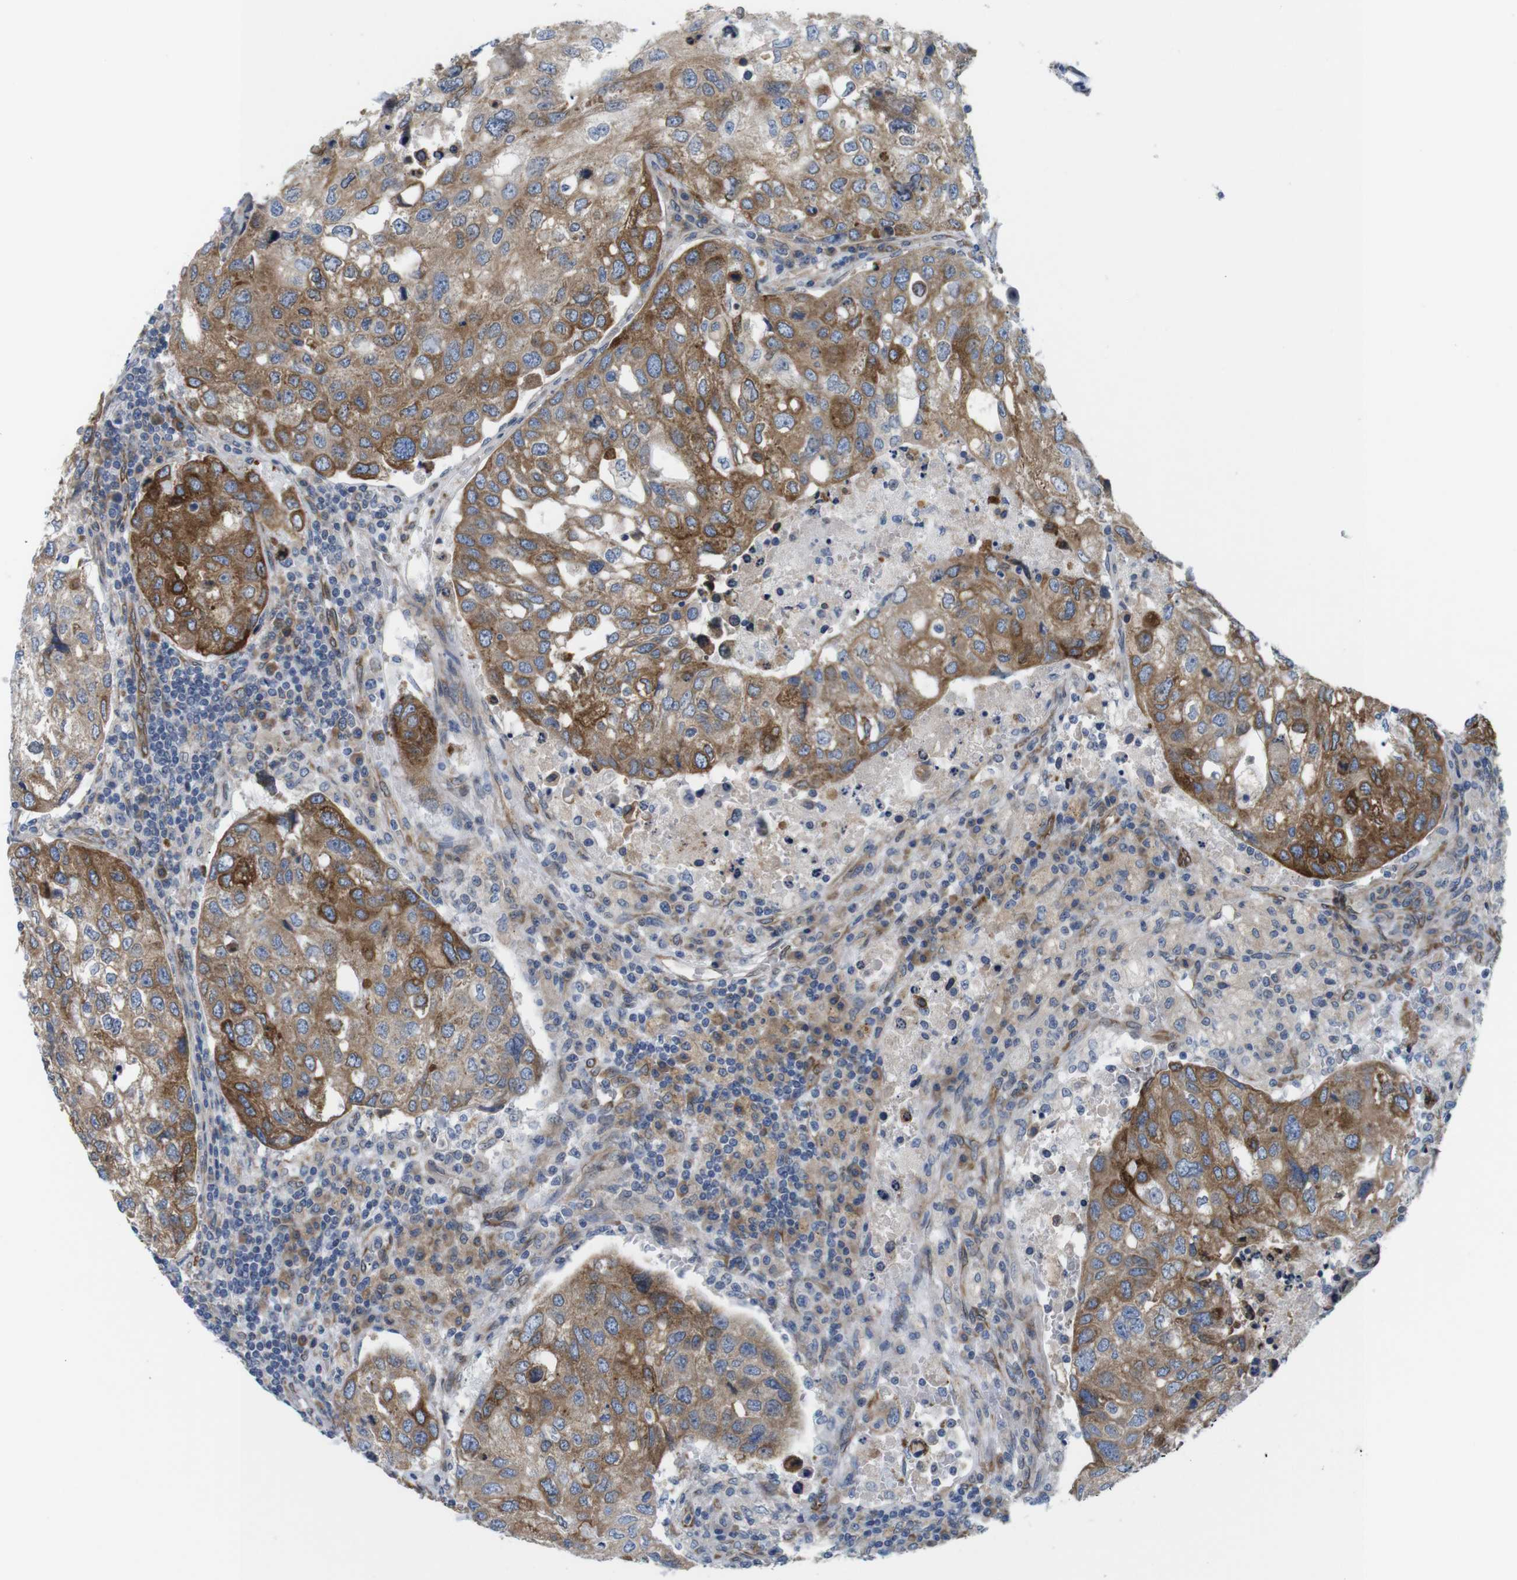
{"staining": {"intensity": "moderate", "quantity": ">75%", "location": "cytoplasmic/membranous"}, "tissue": "urothelial cancer", "cell_type": "Tumor cells", "image_type": "cancer", "snomed": [{"axis": "morphology", "description": "Urothelial carcinoma, High grade"}, {"axis": "topography", "description": "Lymph node"}, {"axis": "topography", "description": "Urinary bladder"}], "caption": "Protein staining demonstrates moderate cytoplasmic/membranous positivity in approximately >75% of tumor cells in urothelial cancer.", "gene": "HACD3", "patient": {"sex": "male", "age": 51}}